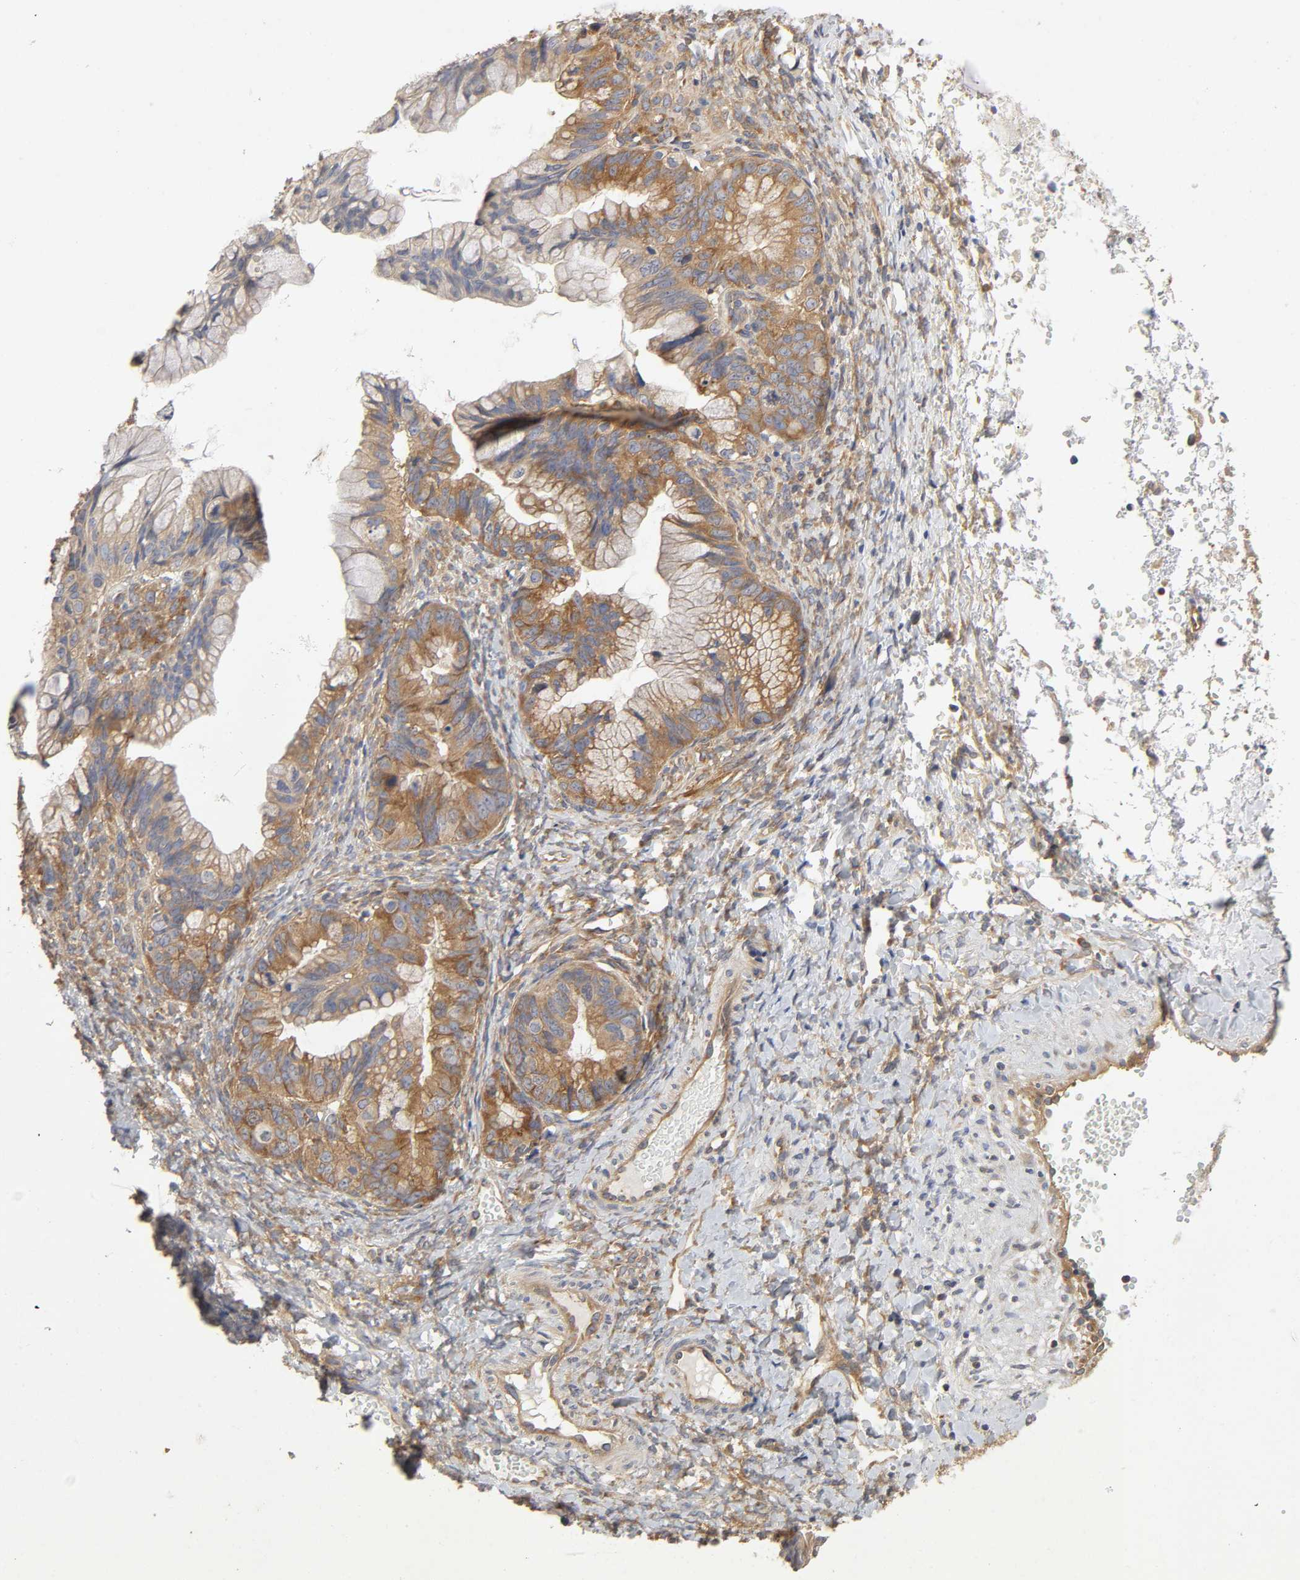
{"staining": {"intensity": "moderate", "quantity": ">75%", "location": "cytoplasmic/membranous"}, "tissue": "ovarian cancer", "cell_type": "Tumor cells", "image_type": "cancer", "snomed": [{"axis": "morphology", "description": "Cystadenocarcinoma, mucinous, NOS"}, {"axis": "topography", "description": "Ovary"}], "caption": "A medium amount of moderate cytoplasmic/membranous staining is appreciated in approximately >75% of tumor cells in ovarian mucinous cystadenocarcinoma tissue. (Stains: DAB in brown, nuclei in blue, Microscopy: brightfield microscopy at high magnification).", "gene": "SCHIP1", "patient": {"sex": "female", "age": 36}}